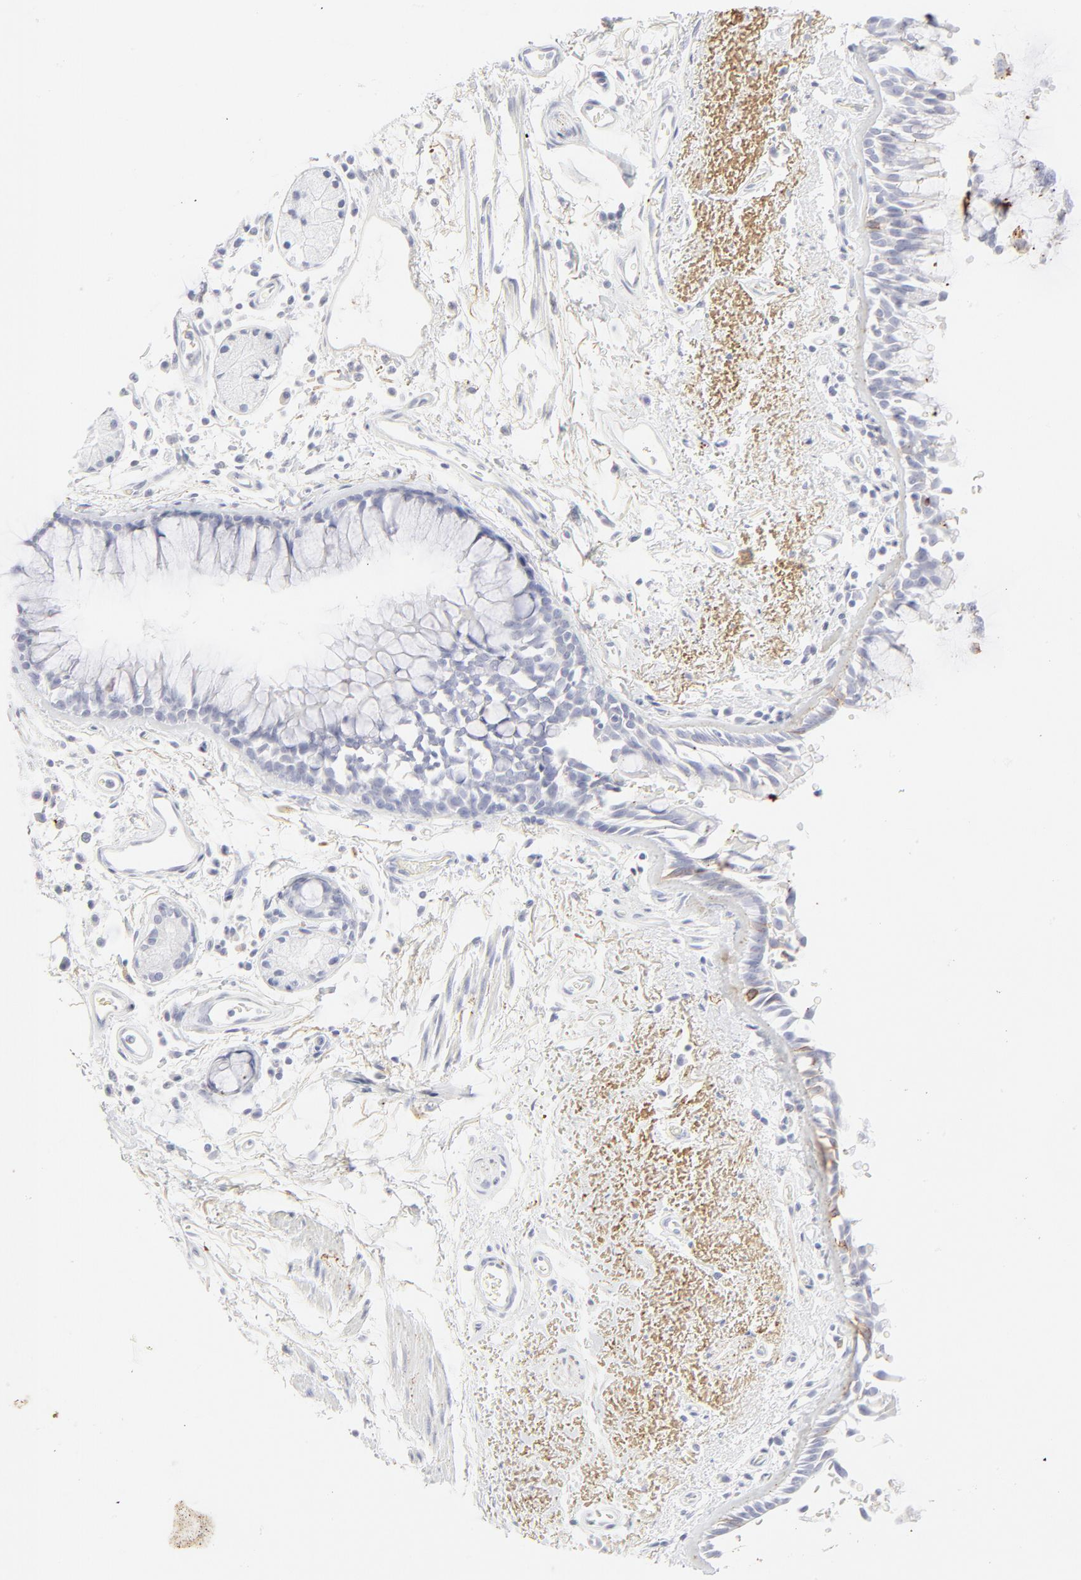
{"staining": {"intensity": "weak", "quantity": "<25%", "location": "cytoplasmic/membranous"}, "tissue": "bronchus", "cell_type": "Respiratory epithelial cells", "image_type": "normal", "snomed": [{"axis": "morphology", "description": "Normal tissue, NOS"}, {"axis": "morphology", "description": "Adenocarcinoma, NOS"}, {"axis": "topography", "description": "Bronchus"}, {"axis": "topography", "description": "Lung"}], "caption": "The immunohistochemistry micrograph has no significant expression in respiratory epithelial cells of bronchus.", "gene": "CCR7", "patient": {"sex": "male", "age": 71}}